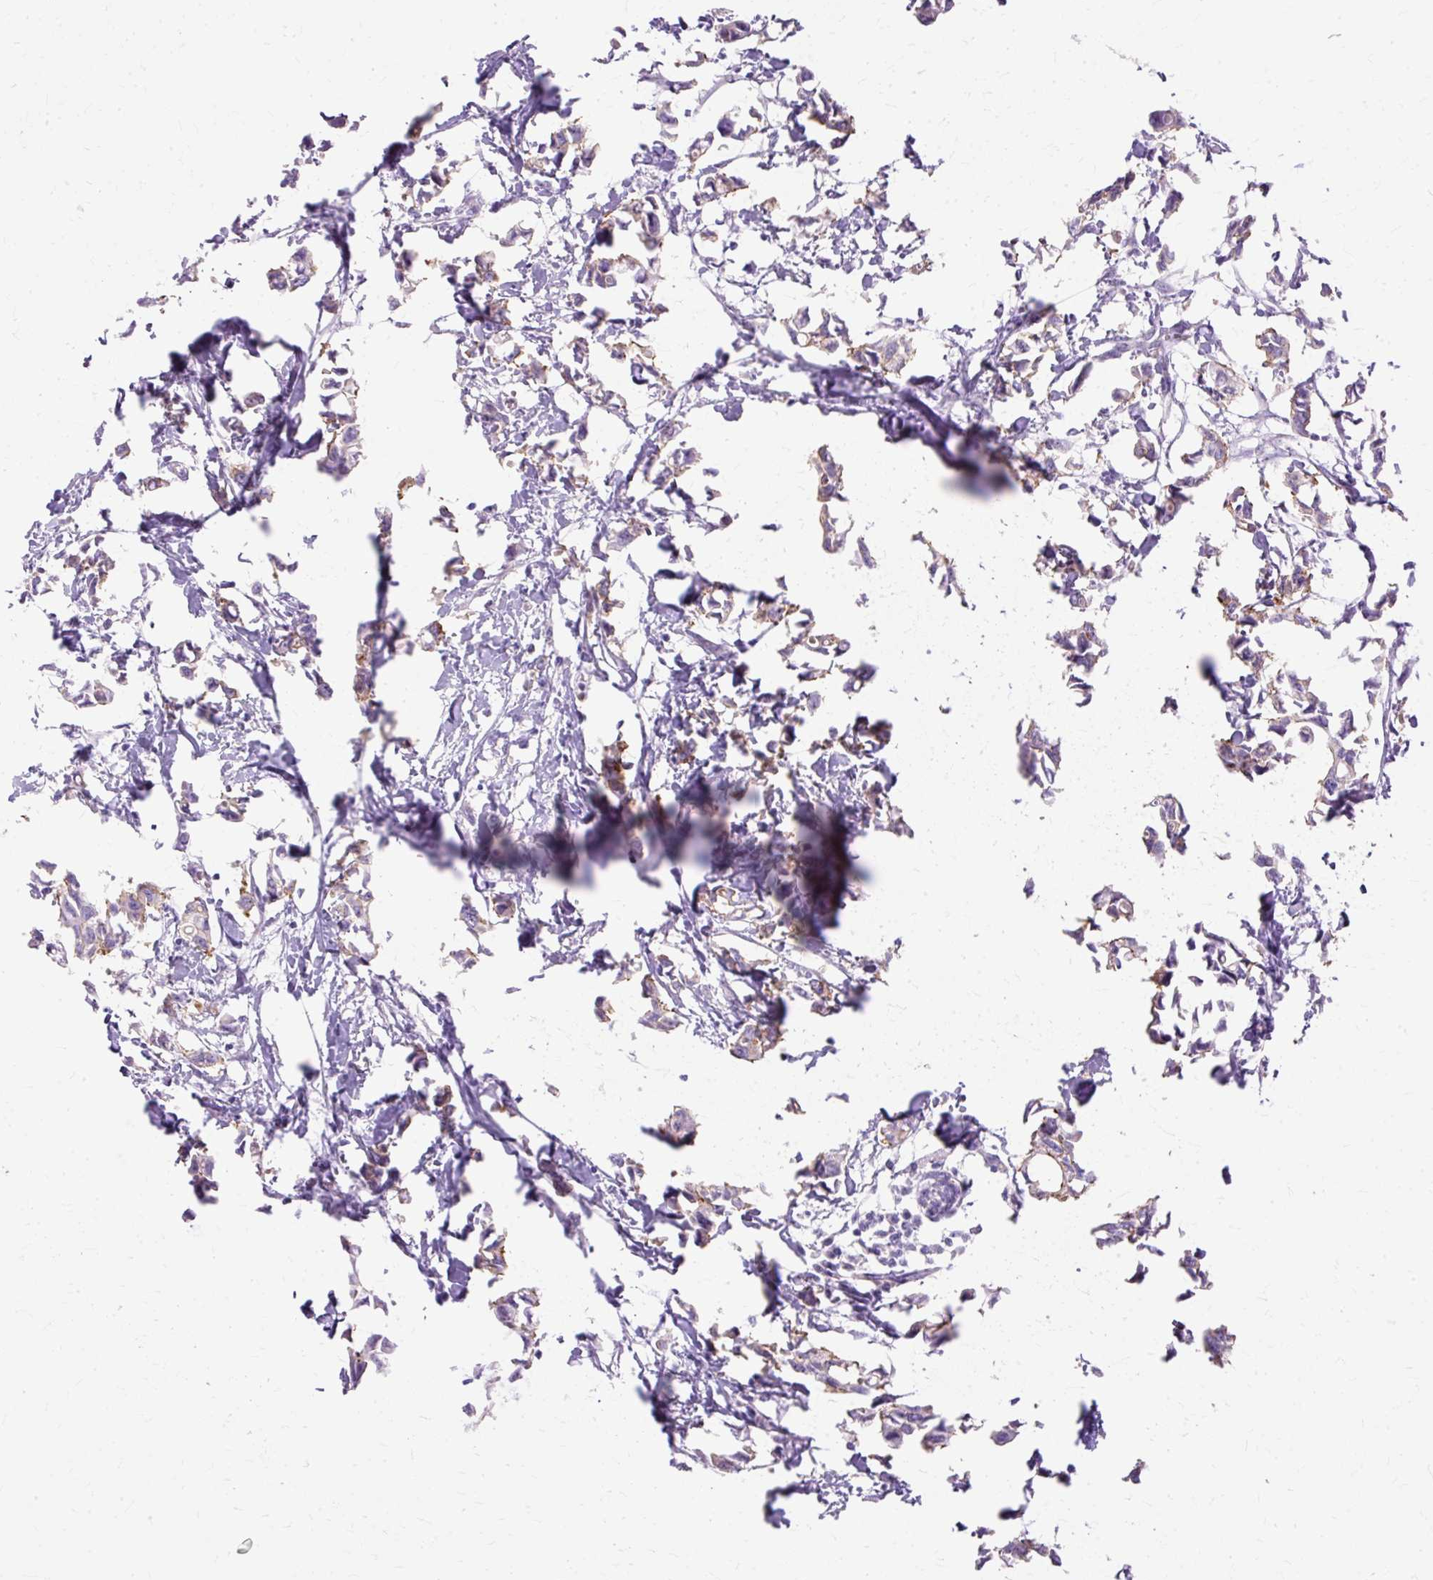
{"staining": {"intensity": "weak", "quantity": "25%-75%", "location": "cytoplasmic/membranous"}, "tissue": "breast cancer", "cell_type": "Tumor cells", "image_type": "cancer", "snomed": [{"axis": "morphology", "description": "Duct carcinoma"}, {"axis": "topography", "description": "Breast"}], "caption": "Human breast cancer (invasive ductal carcinoma) stained for a protein (brown) demonstrates weak cytoplasmic/membranous positive staining in about 25%-75% of tumor cells.", "gene": "MYO6", "patient": {"sex": "female", "age": 41}}